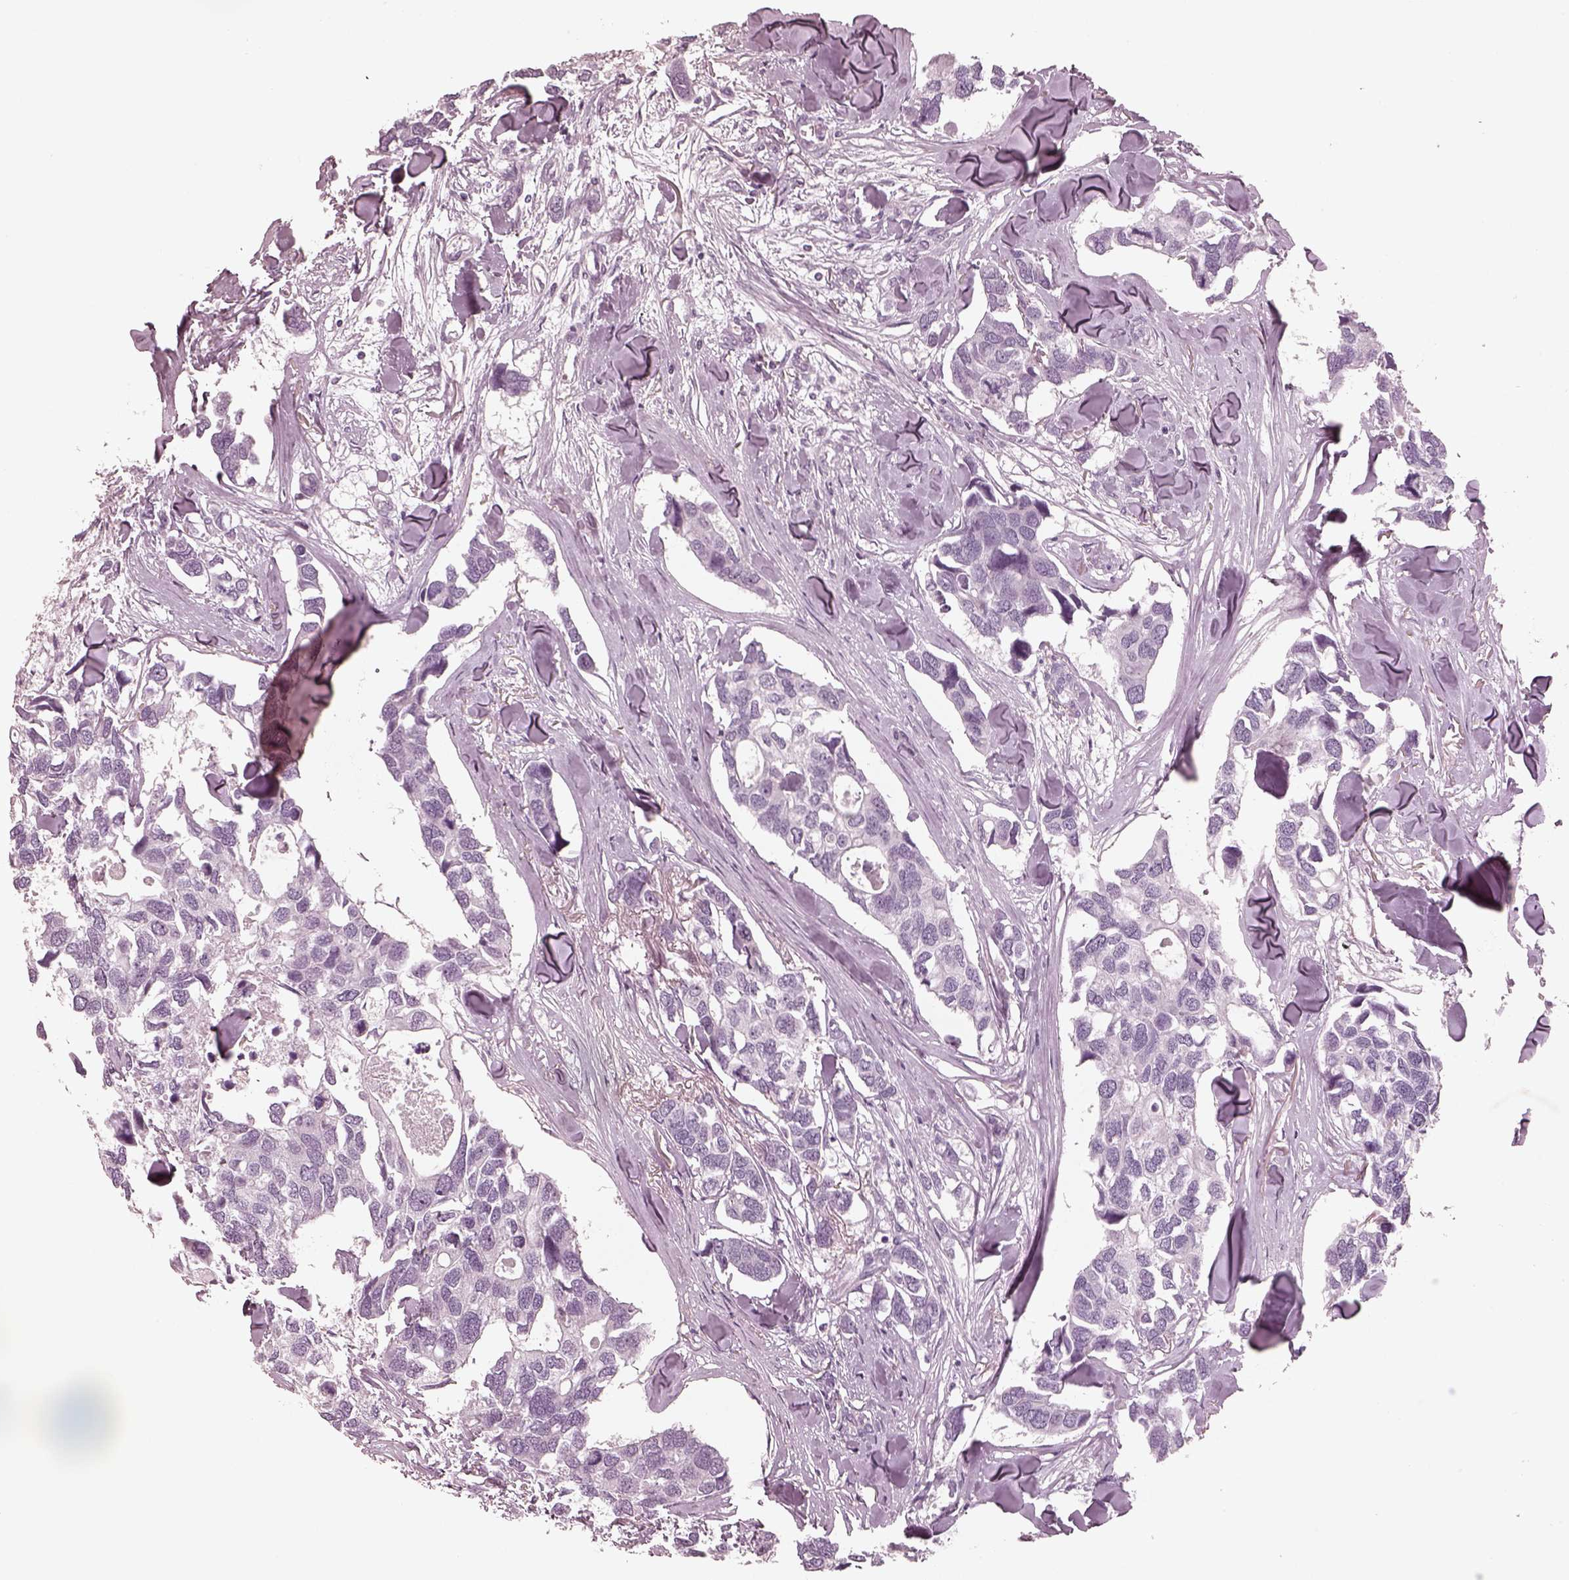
{"staining": {"intensity": "negative", "quantity": "none", "location": "none"}, "tissue": "breast cancer", "cell_type": "Tumor cells", "image_type": "cancer", "snomed": [{"axis": "morphology", "description": "Duct carcinoma"}, {"axis": "topography", "description": "Breast"}], "caption": "DAB (3,3'-diaminobenzidine) immunohistochemical staining of breast invasive ductal carcinoma reveals no significant expression in tumor cells.", "gene": "OPN4", "patient": {"sex": "female", "age": 83}}